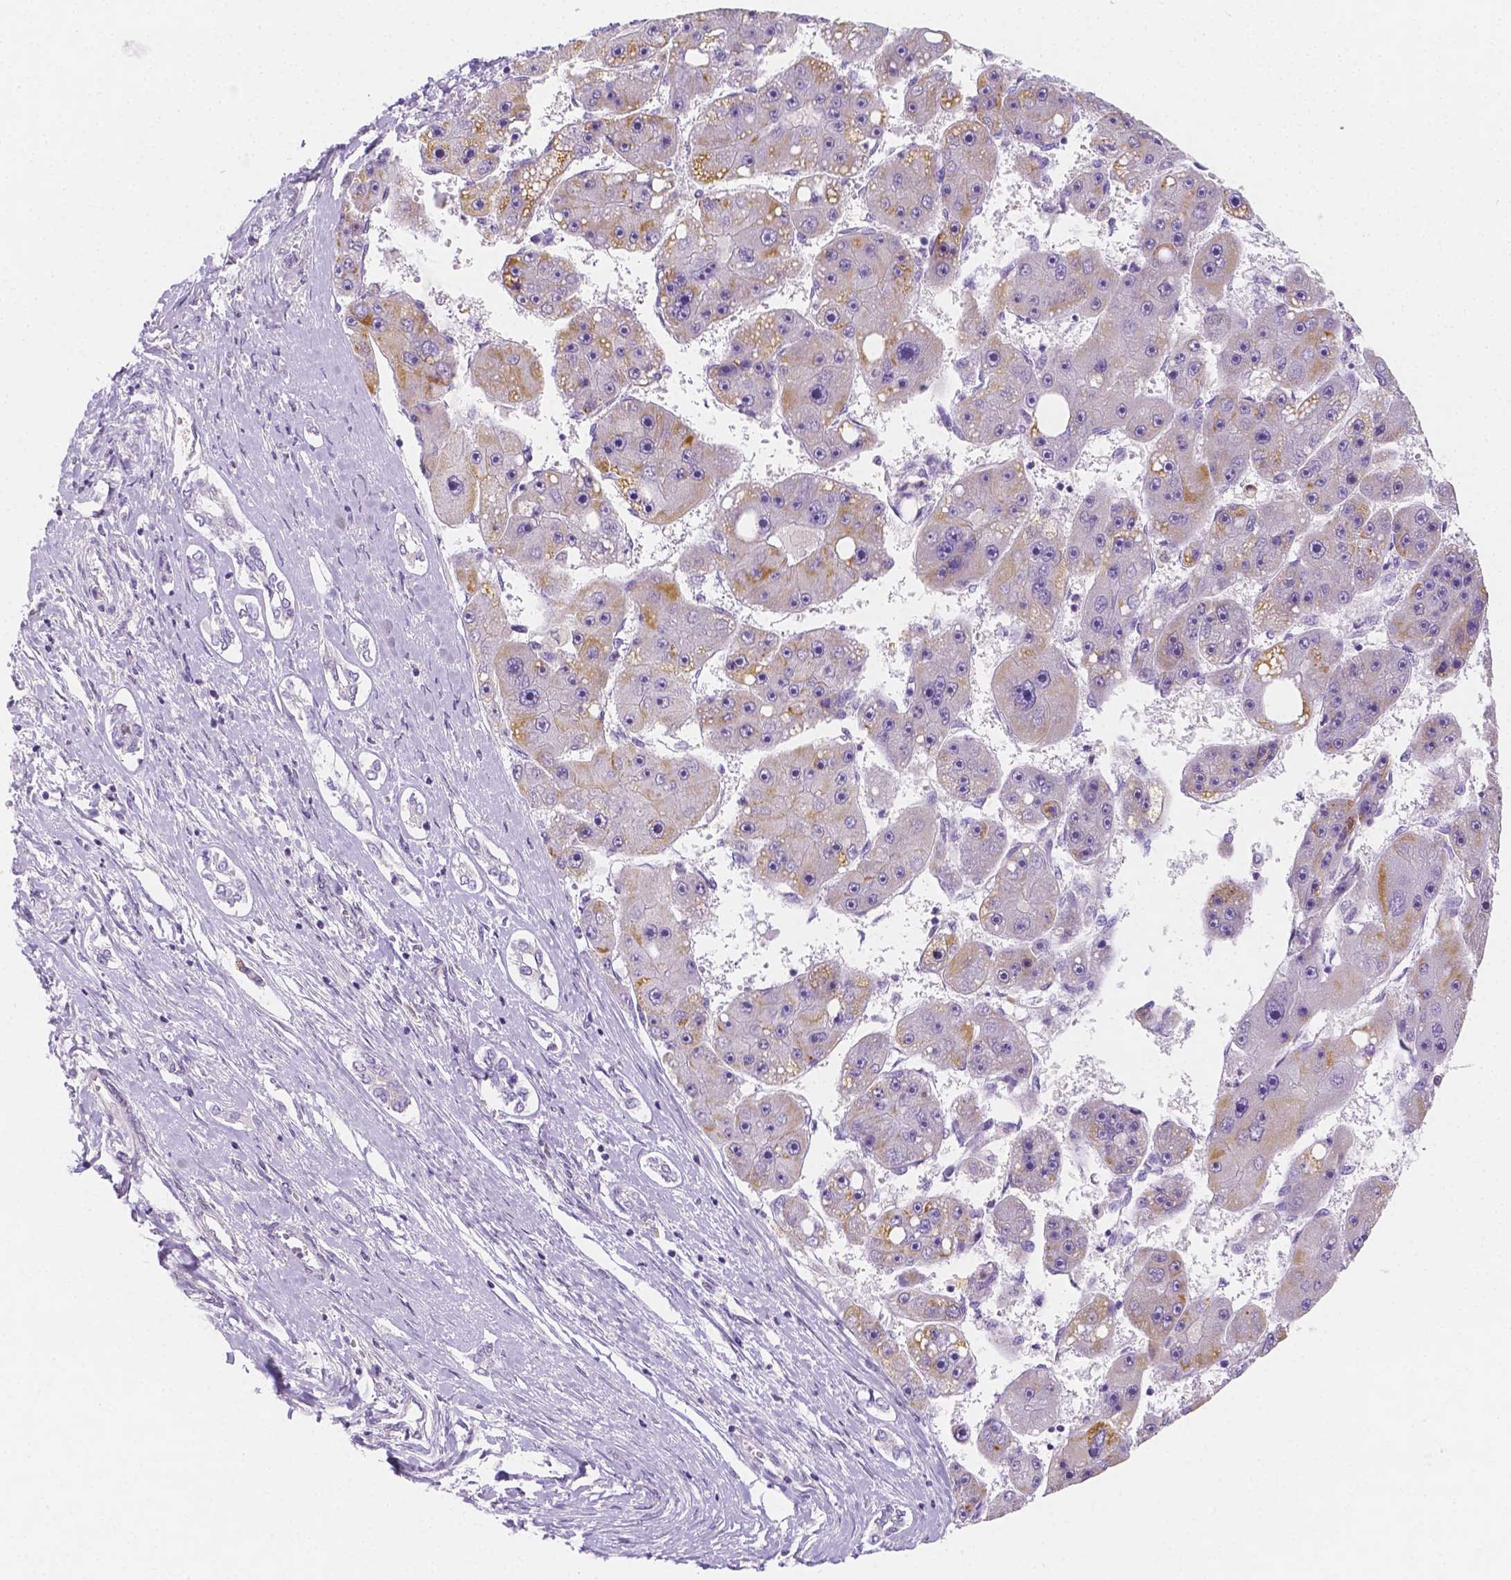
{"staining": {"intensity": "moderate", "quantity": "<25%", "location": "cytoplasmic/membranous"}, "tissue": "liver cancer", "cell_type": "Tumor cells", "image_type": "cancer", "snomed": [{"axis": "morphology", "description": "Carcinoma, Hepatocellular, NOS"}, {"axis": "topography", "description": "Liver"}], "caption": "Hepatocellular carcinoma (liver) stained with DAB immunohistochemistry displays low levels of moderate cytoplasmic/membranous positivity in approximately <25% of tumor cells.", "gene": "SGTB", "patient": {"sex": "female", "age": 61}}